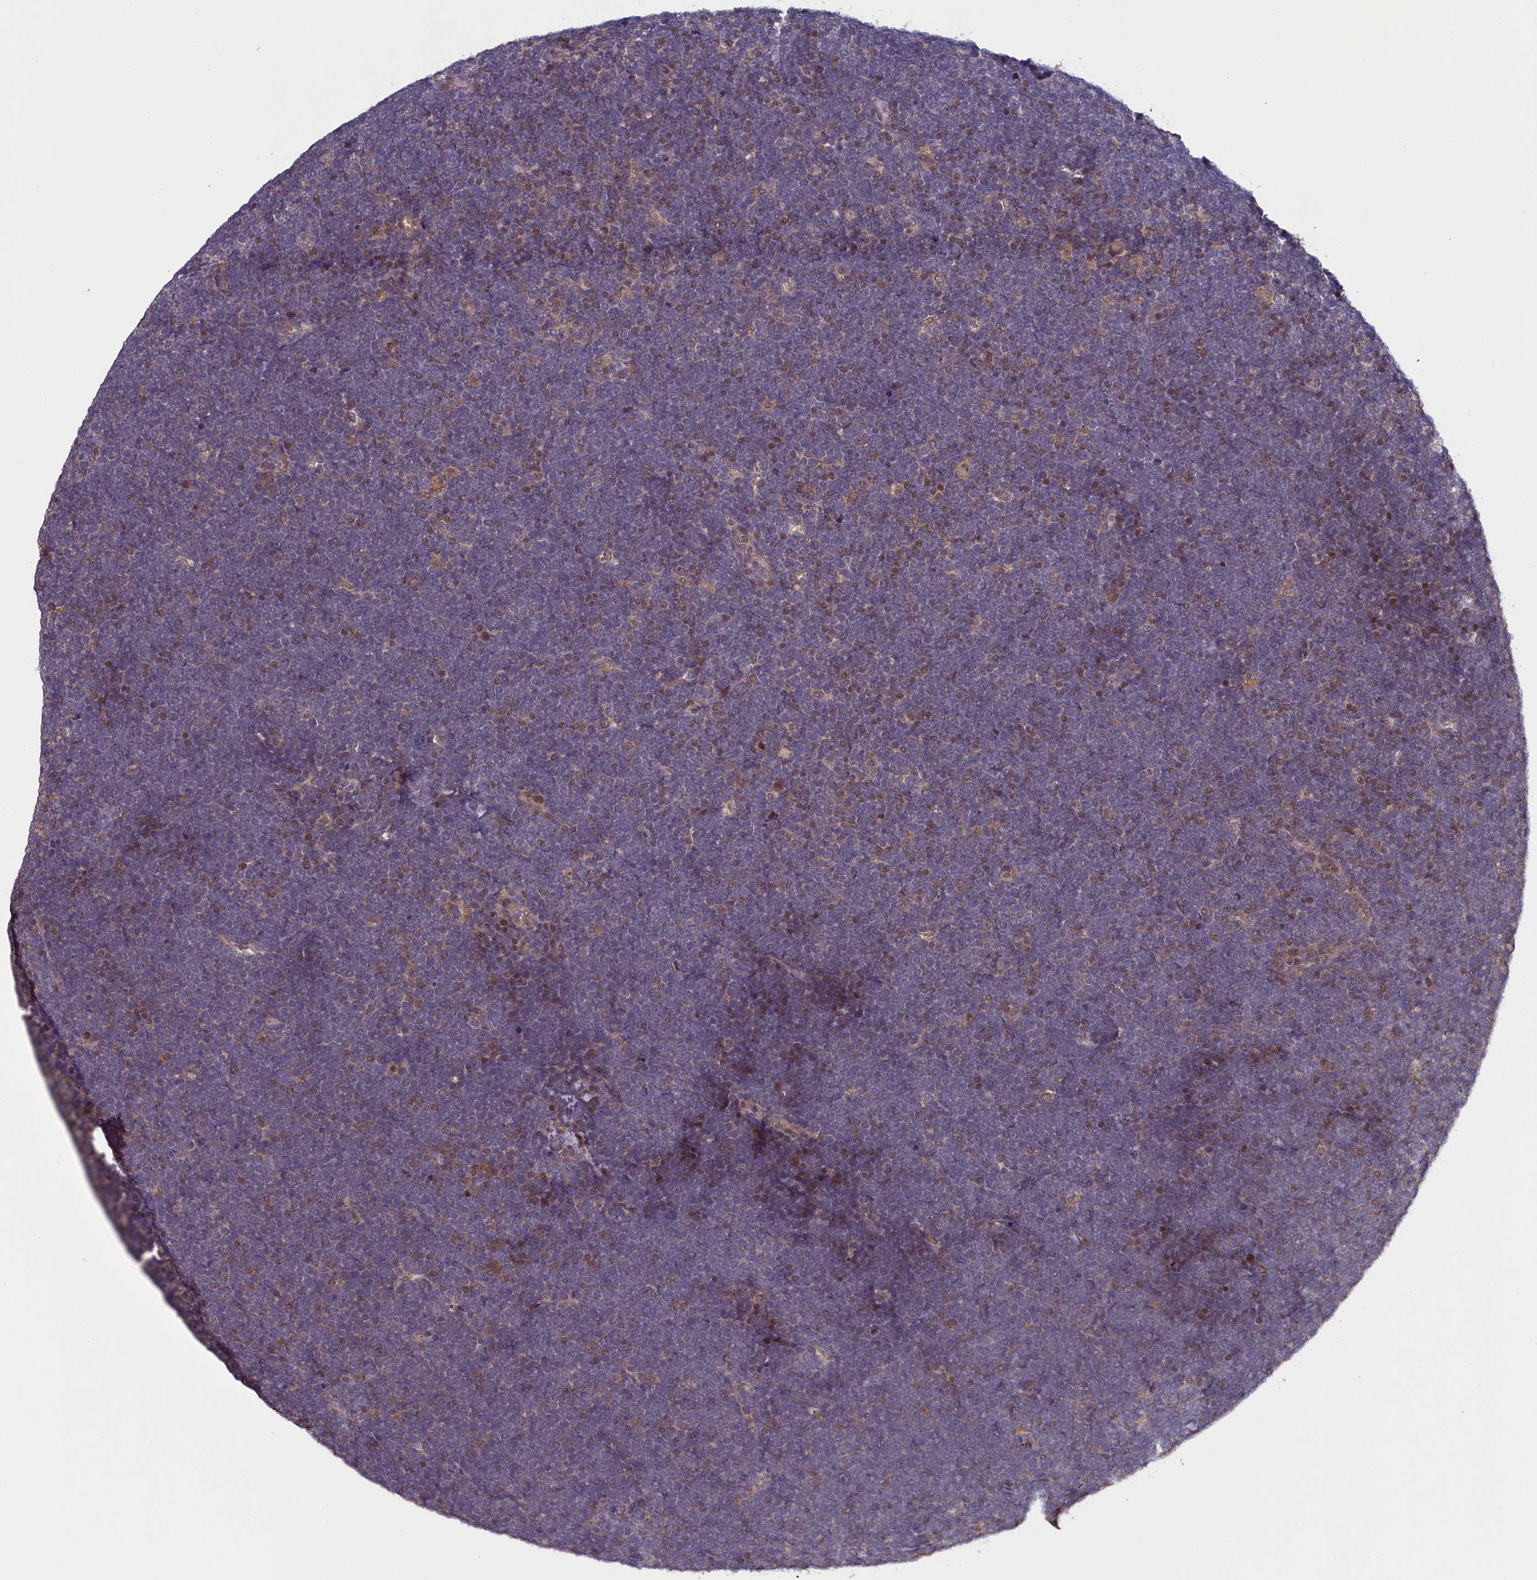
{"staining": {"intensity": "negative", "quantity": "none", "location": "none"}, "tissue": "lymphoma", "cell_type": "Tumor cells", "image_type": "cancer", "snomed": [{"axis": "morphology", "description": "Malignant lymphoma, non-Hodgkin's type, High grade"}, {"axis": "topography", "description": "Lymph node"}], "caption": "This is an immunohistochemistry image of high-grade malignant lymphoma, non-Hodgkin's type. There is no expression in tumor cells.", "gene": "NUBP1", "patient": {"sex": "male", "age": 13}}